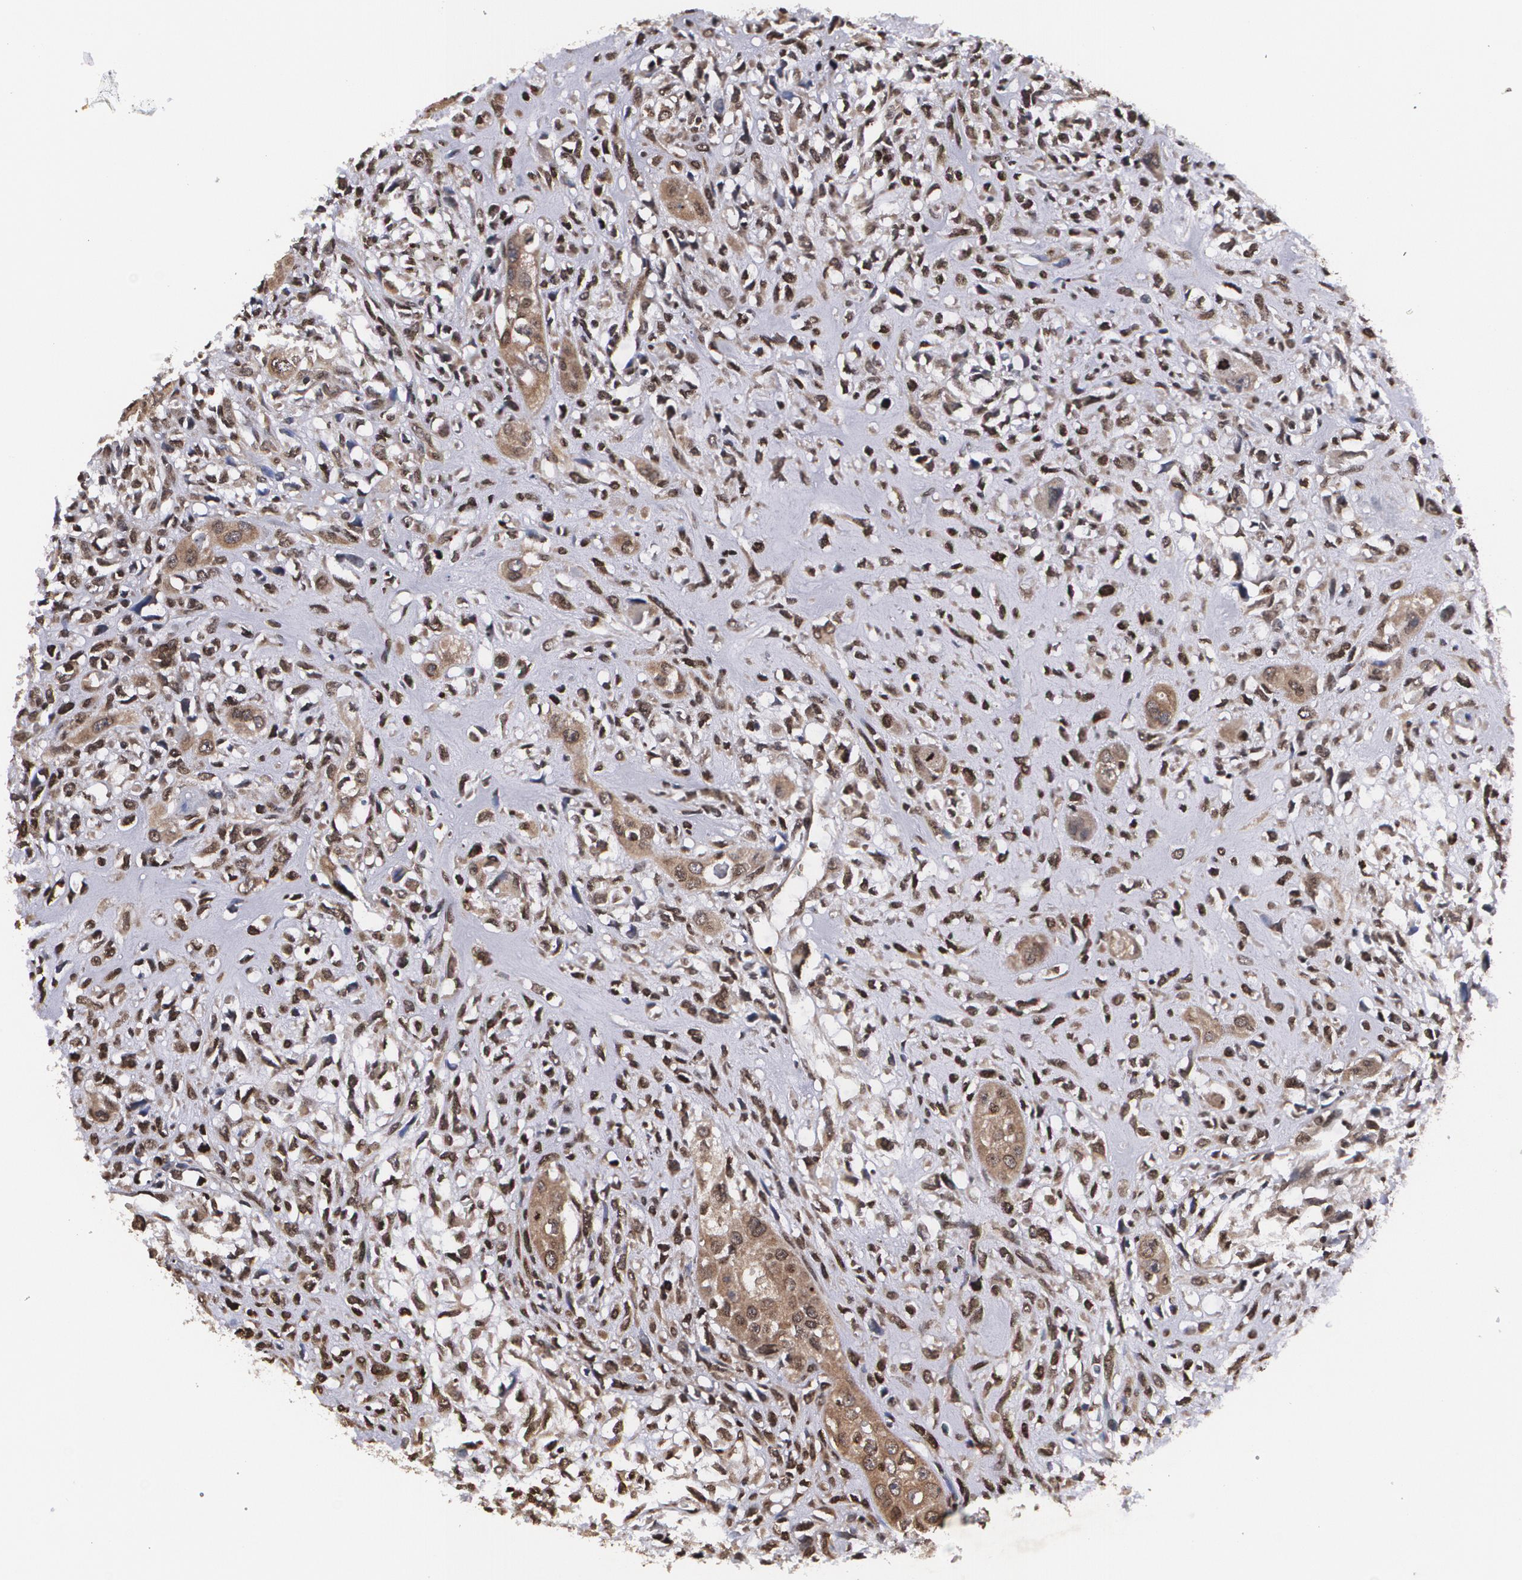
{"staining": {"intensity": "moderate", "quantity": ">75%", "location": "cytoplasmic/membranous,nuclear"}, "tissue": "head and neck cancer", "cell_type": "Tumor cells", "image_type": "cancer", "snomed": [{"axis": "morphology", "description": "Neoplasm, malignant, NOS"}, {"axis": "topography", "description": "Salivary gland"}, {"axis": "topography", "description": "Head-Neck"}], "caption": "A high-resolution micrograph shows IHC staining of head and neck cancer (malignant neoplasm), which reveals moderate cytoplasmic/membranous and nuclear expression in about >75% of tumor cells.", "gene": "MVP", "patient": {"sex": "male", "age": 43}}